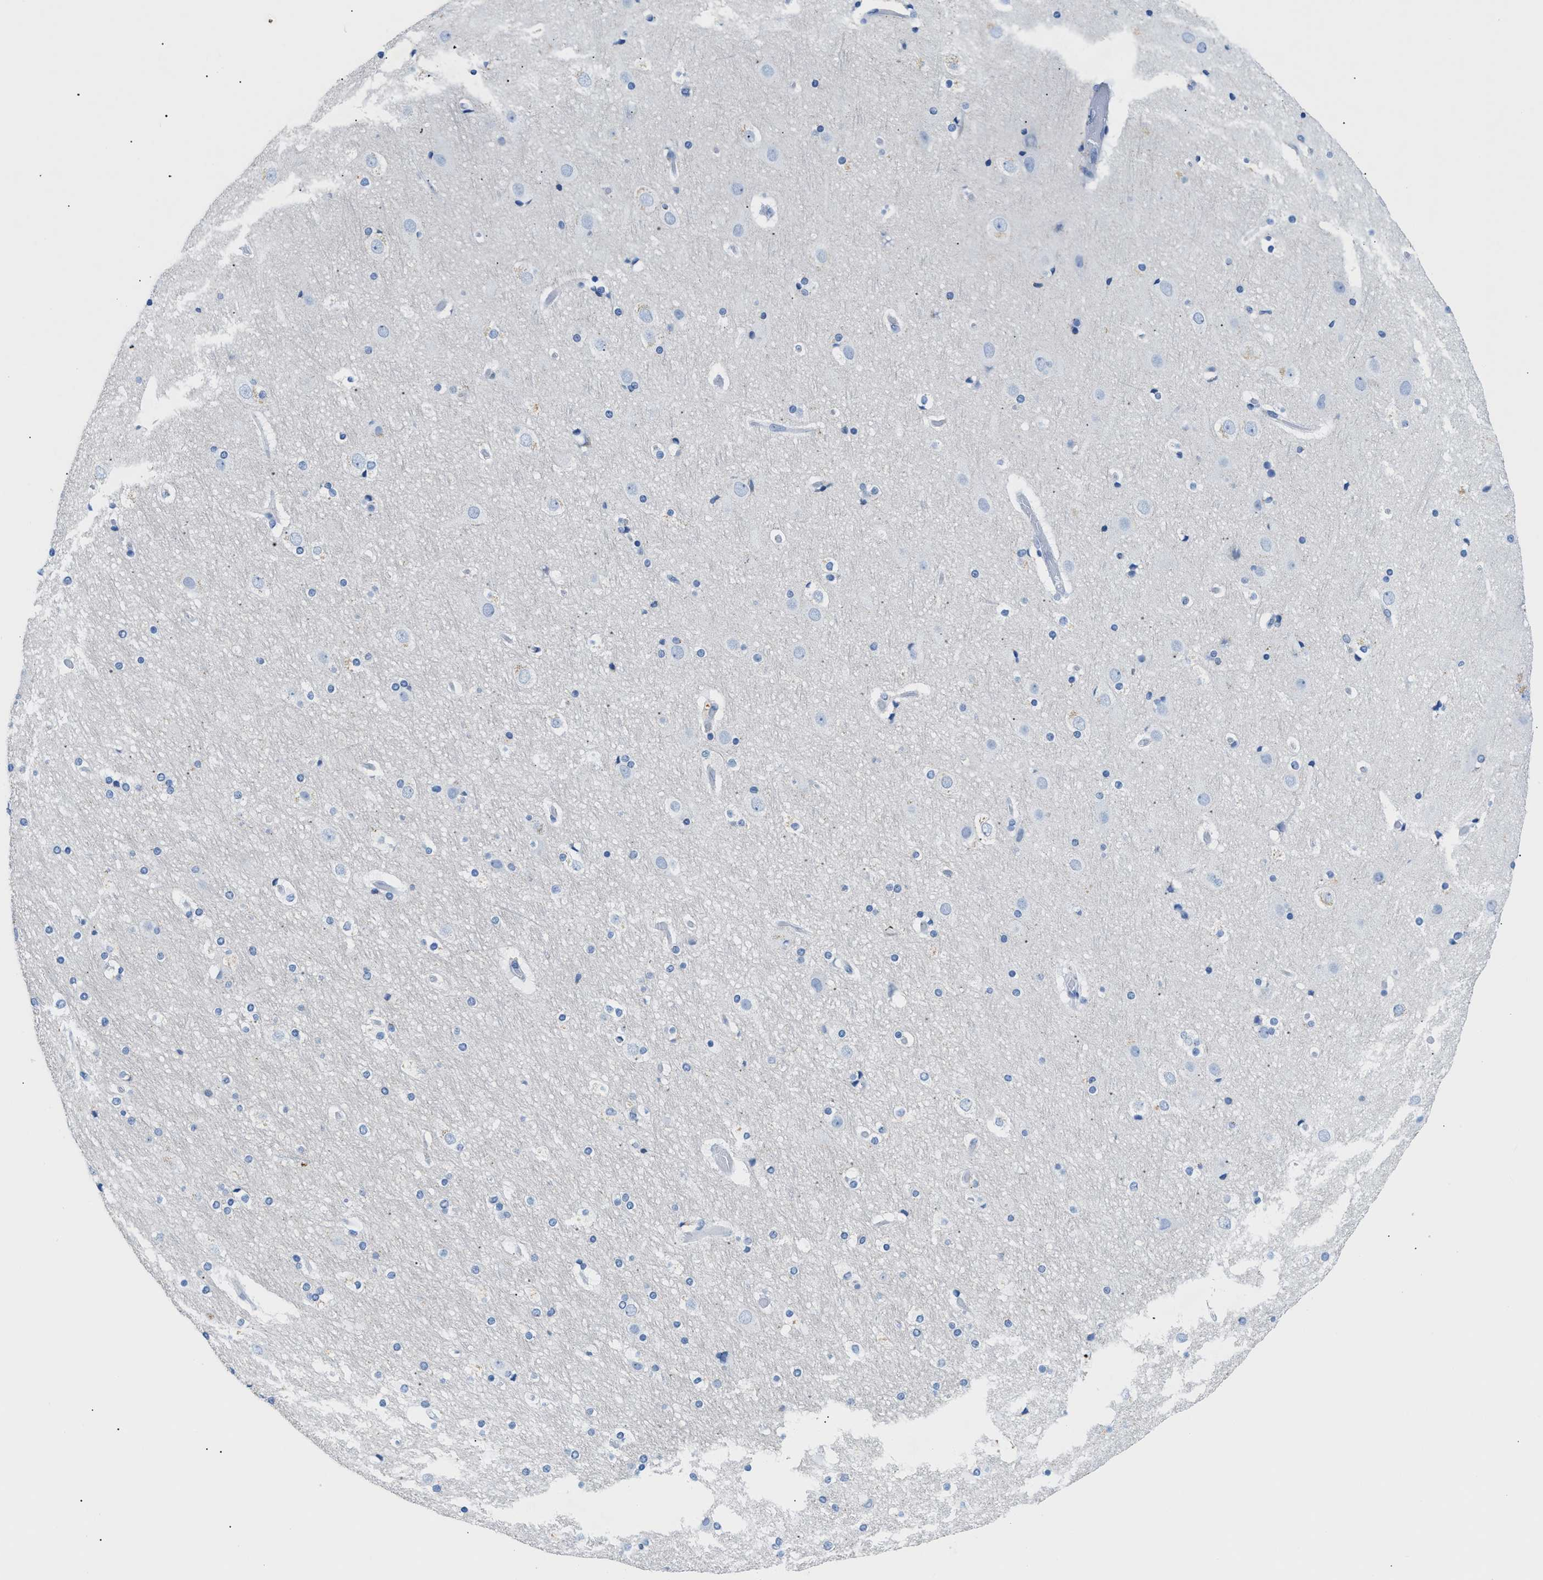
{"staining": {"intensity": "negative", "quantity": "none", "location": "none"}, "tissue": "cerebral cortex", "cell_type": "Endothelial cells", "image_type": "normal", "snomed": [{"axis": "morphology", "description": "Normal tissue, NOS"}, {"axis": "topography", "description": "Cerebral cortex"}], "caption": "A micrograph of human cerebral cortex is negative for staining in endothelial cells.", "gene": "FDCSP", "patient": {"sex": "male", "age": 57}}